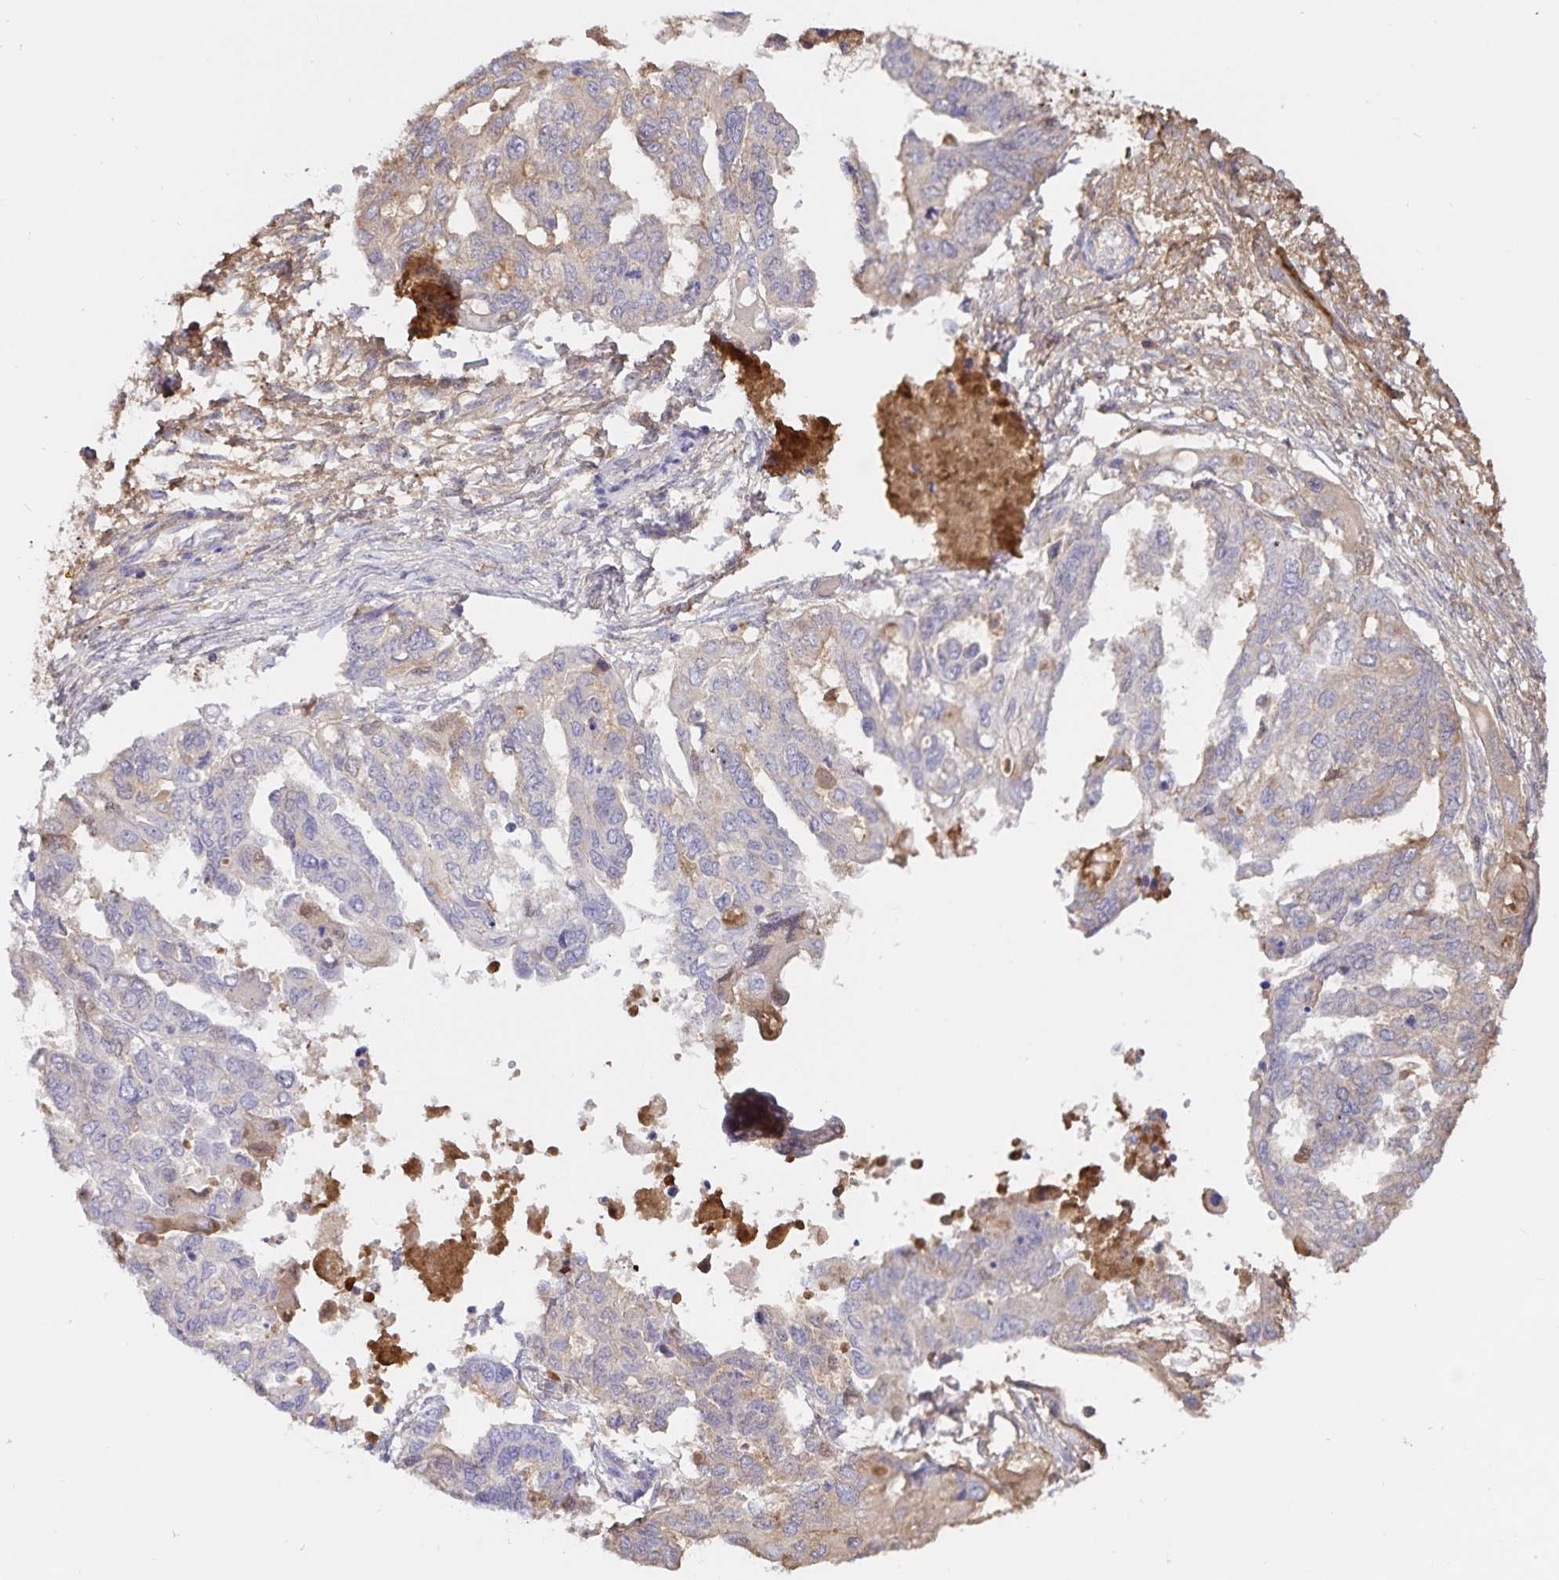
{"staining": {"intensity": "weak", "quantity": "<25%", "location": "cytoplasmic/membranous"}, "tissue": "ovarian cancer", "cell_type": "Tumor cells", "image_type": "cancer", "snomed": [{"axis": "morphology", "description": "Cystadenocarcinoma, serous, NOS"}, {"axis": "topography", "description": "Ovary"}], "caption": "An immunohistochemistry (IHC) micrograph of ovarian cancer is shown. There is no staining in tumor cells of ovarian cancer.", "gene": "FGG", "patient": {"sex": "female", "age": 53}}